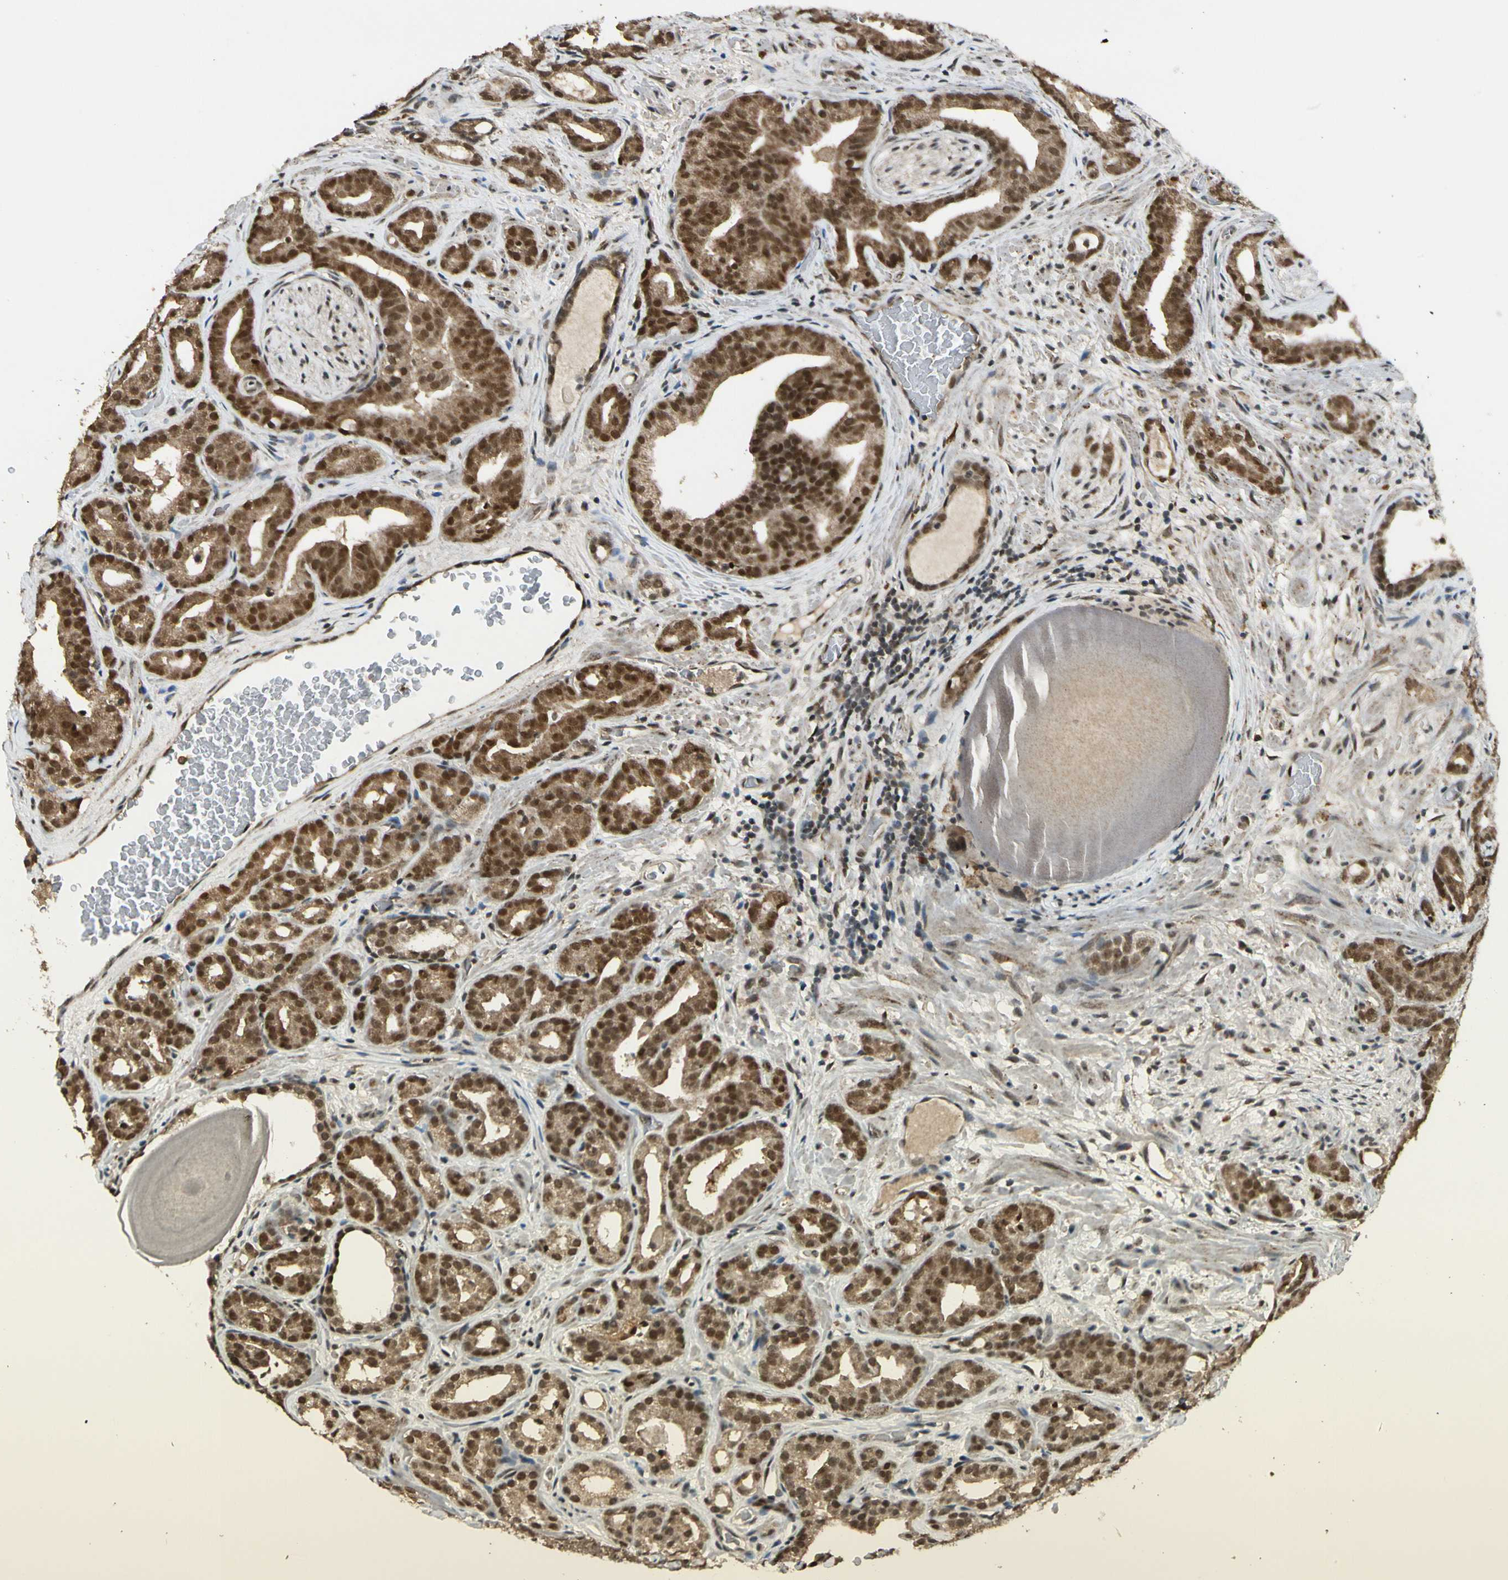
{"staining": {"intensity": "moderate", "quantity": ">75%", "location": "cytoplasmic/membranous,nuclear"}, "tissue": "prostate cancer", "cell_type": "Tumor cells", "image_type": "cancer", "snomed": [{"axis": "morphology", "description": "Adenocarcinoma, Low grade"}, {"axis": "topography", "description": "Prostate"}], "caption": "Immunohistochemical staining of low-grade adenocarcinoma (prostate) exhibits medium levels of moderate cytoplasmic/membranous and nuclear protein staining in approximately >75% of tumor cells. The protein of interest is stained brown, and the nuclei are stained in blue (DAB (3,3'-diaminobenzidine) IHC with brightfield microscopy, high magnification).", "gene": "ZNF135", "patient": {"sex": "male", "age": 63}}